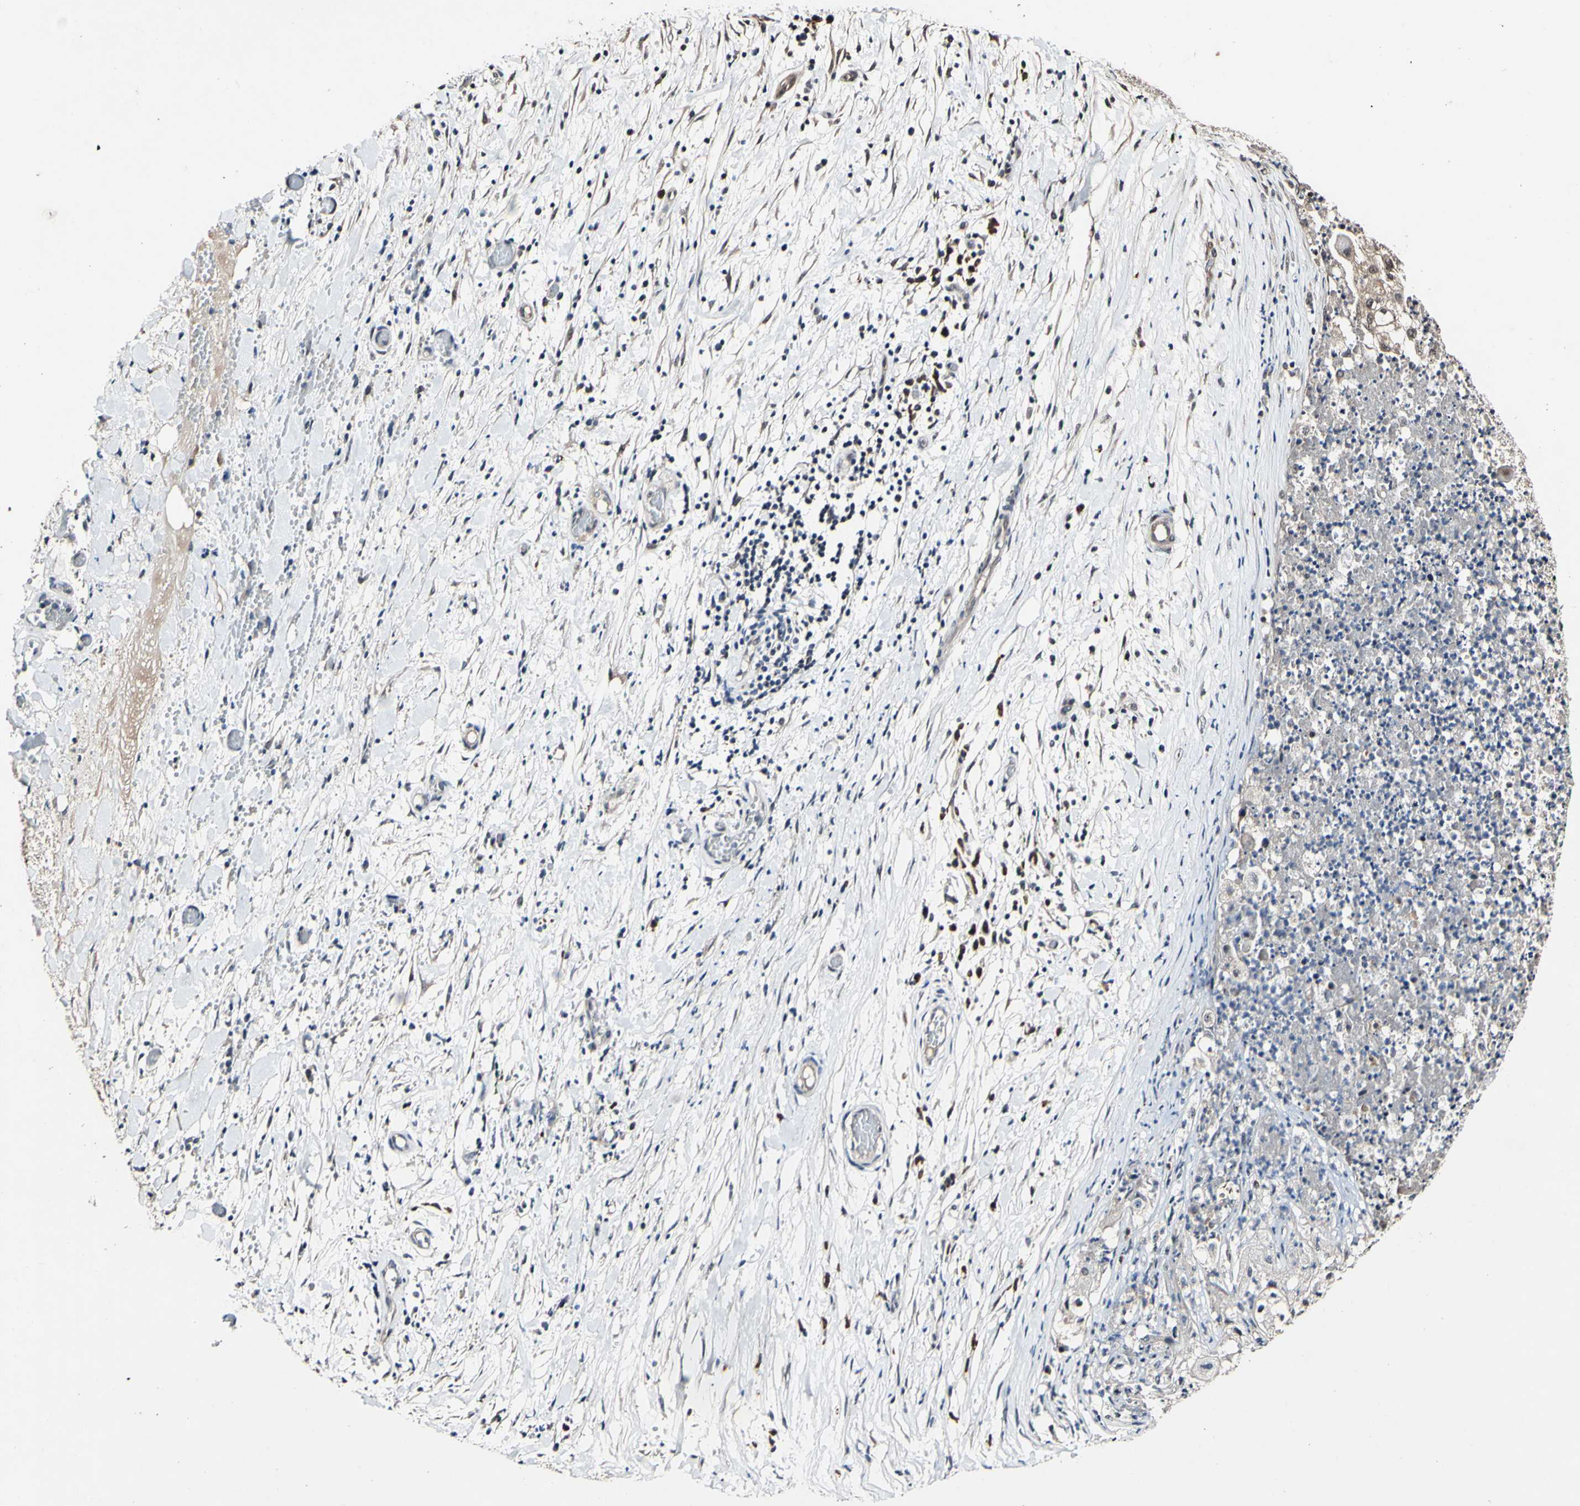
{"staining": {"intensity": "weak", "quantity": ">75%", "location": "cytoplasmic/membranous,nuclear"}, "tissue": "lung cancer", "cell_type": "Tumor cells", "image_type": "cancer", "snomed": [{"axis": "morphology", "description": "Inflammation, NOS"}, {"axis": "morphology", "description": "Squamous cell carcinoma, NOS"}, {"axis": "topography", "description": "Lymph node"}, {"axis": "topography", "description": "Soft tissue"}, {"axis": "topography", "description": "Lung"}], "caption": "An immunohistochemistry micrograph of neoplastic tissue is shown. Protein staining in brown shows weak cytoplasmic/membranous and nuclear positivity in lung cancer within tumor cells.", "gene": "PSMD10", "patient": {"sex": "male", "age": 66}}